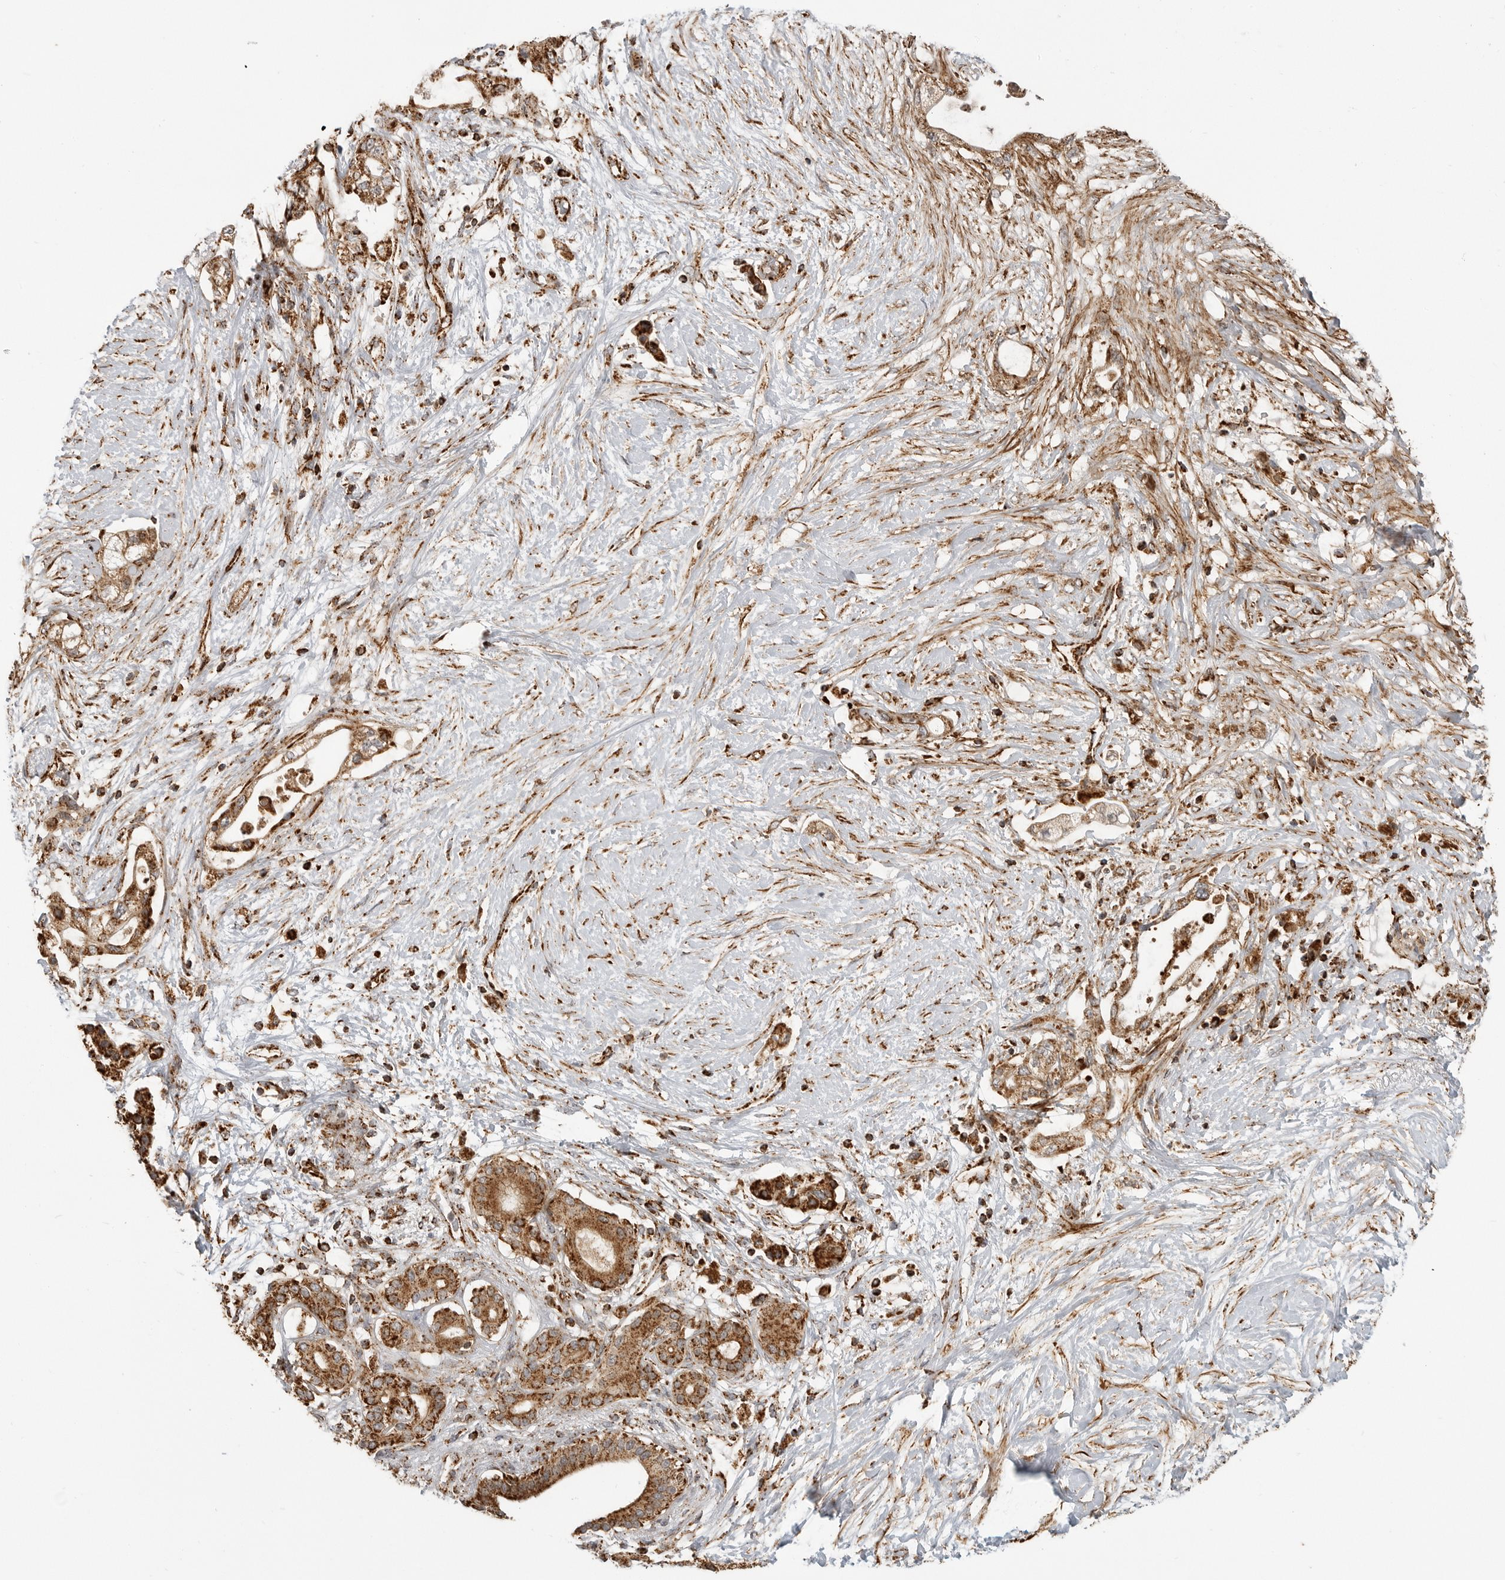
{"staining": {"intensity": "strong", "quantity": ">75%", "location": "cytoplasmic/membranous"}, "tissue": "pancreatic cancer", "cell_type": "Tumor cells", "image_type": "cancer", "snomed": [{"axis": "morphology", "description": "Adenocarcinoma, NOS"}, {"axis": "topography", "description": "Pancreas"}], "caption": "Strong cytoplasmic/membranous staining for a protein is appreciated in approximately >75% of tumor cells of pancreatic cancer (adenocarcinoma) using immunohistochemistry (IHC).", "gene": "BMP2K", "patient": {"sex": "male", "age": 53}}